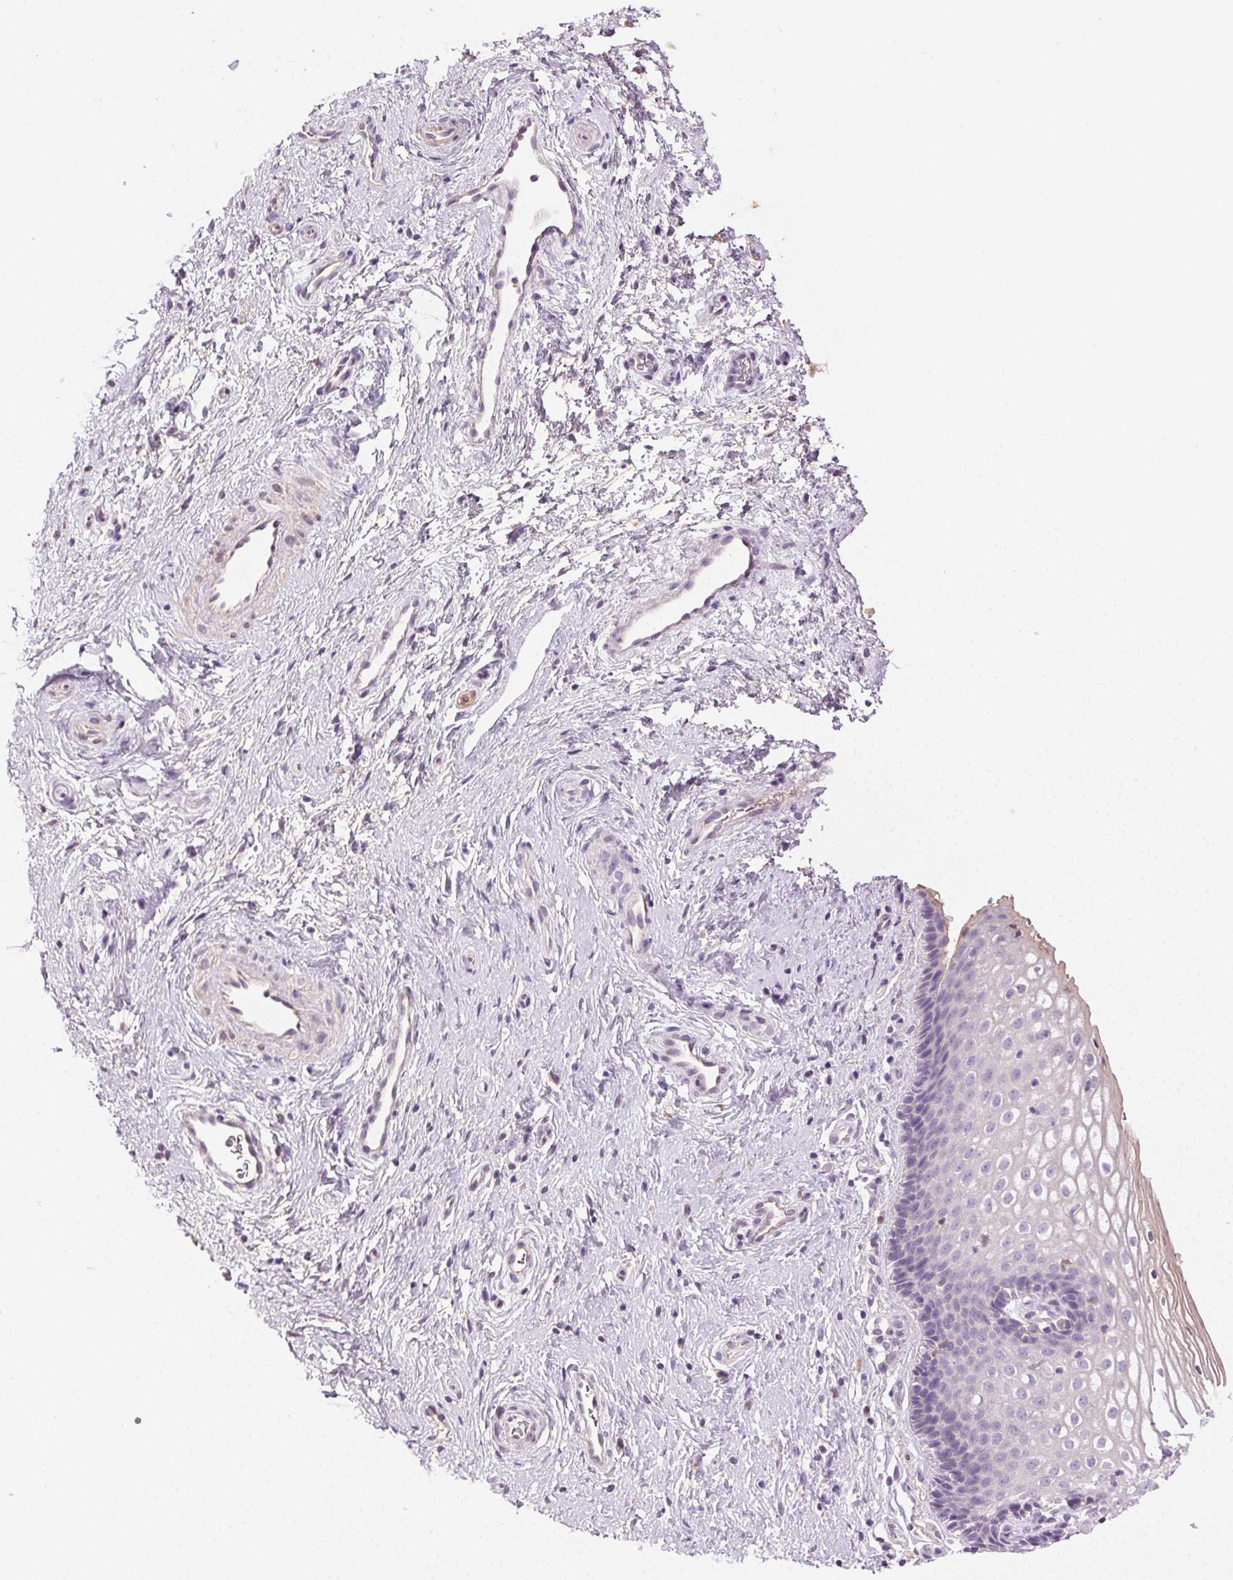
{"staining": {"intensity": "negative", "quantity": "none", "location": "none"}, "tissue": "cervix", "cell_type": "Glandular cells", "image_type": "normal", "snomed": [{"axis": "morphology", "description": "Normal tissue, NOS"}, {"axis": "topography", "description": "Cervix"}], "caption": "A high-resolution micrograph shows IHC staining of normal cervix, which displays no significant positivity in glandular cells. (Immunohistochemistry, brightfield microscopy, high magnification).", "gene": "BPIFB2", "patient": {"sex": "female", "age": 34}}